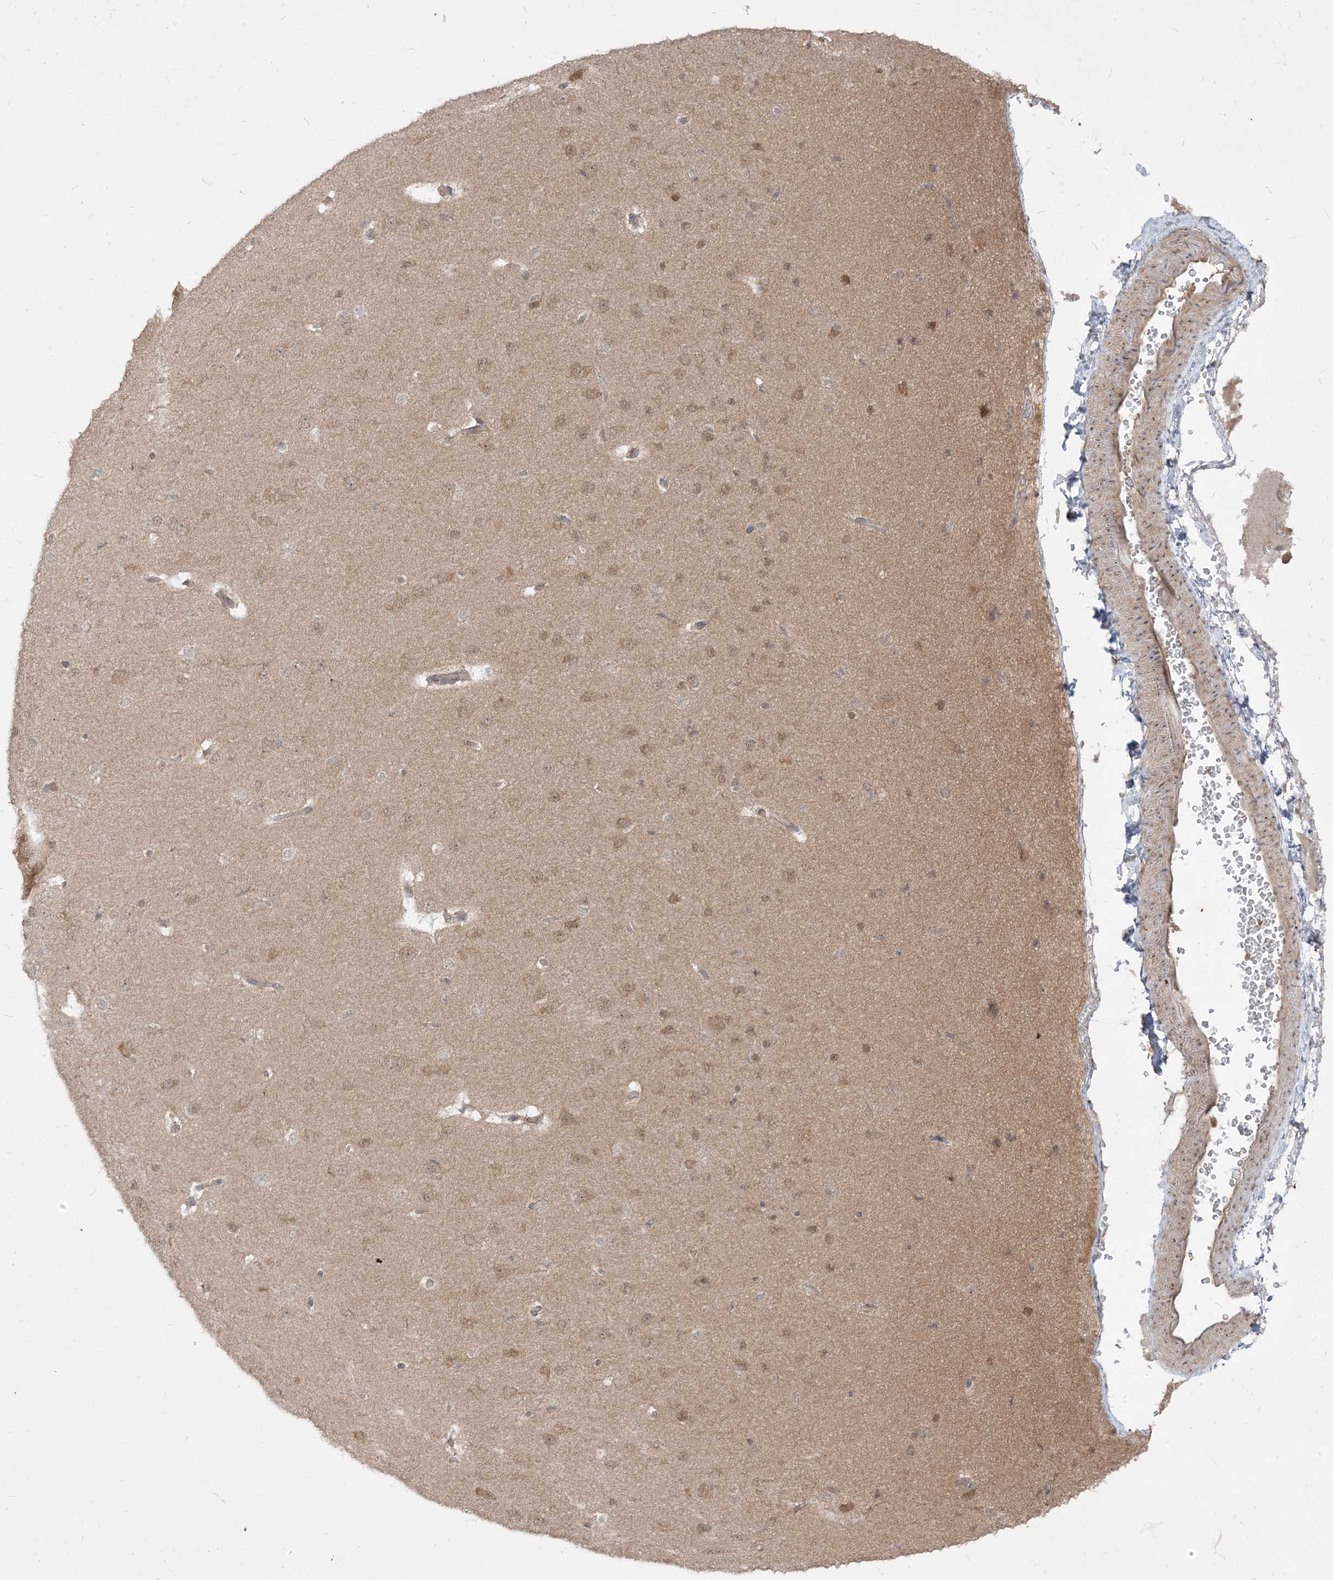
{"staining": {"intensity": "moderate", "quantity": ">75%", "location": "cytoplasmic/membranous"}, "tissue": "cerebral cortex", "cell_type": "Endothelial cells", "image_type": "normal", "snomed": [{"axis": "morphology", "description": "Normal tissue, NOS"}, {"axis": "morphology", "description": "Developmental malformation"}, {"axis": "topography", "description": "Cerebral cortex"}], "caption": "A brown stain shows moderate cytoplasmic/membranous expression of a protein in endothelial cells of benign cerebral cortex.", "gene": "TBCC", "patient": {"sex": "female", "age": 30}}